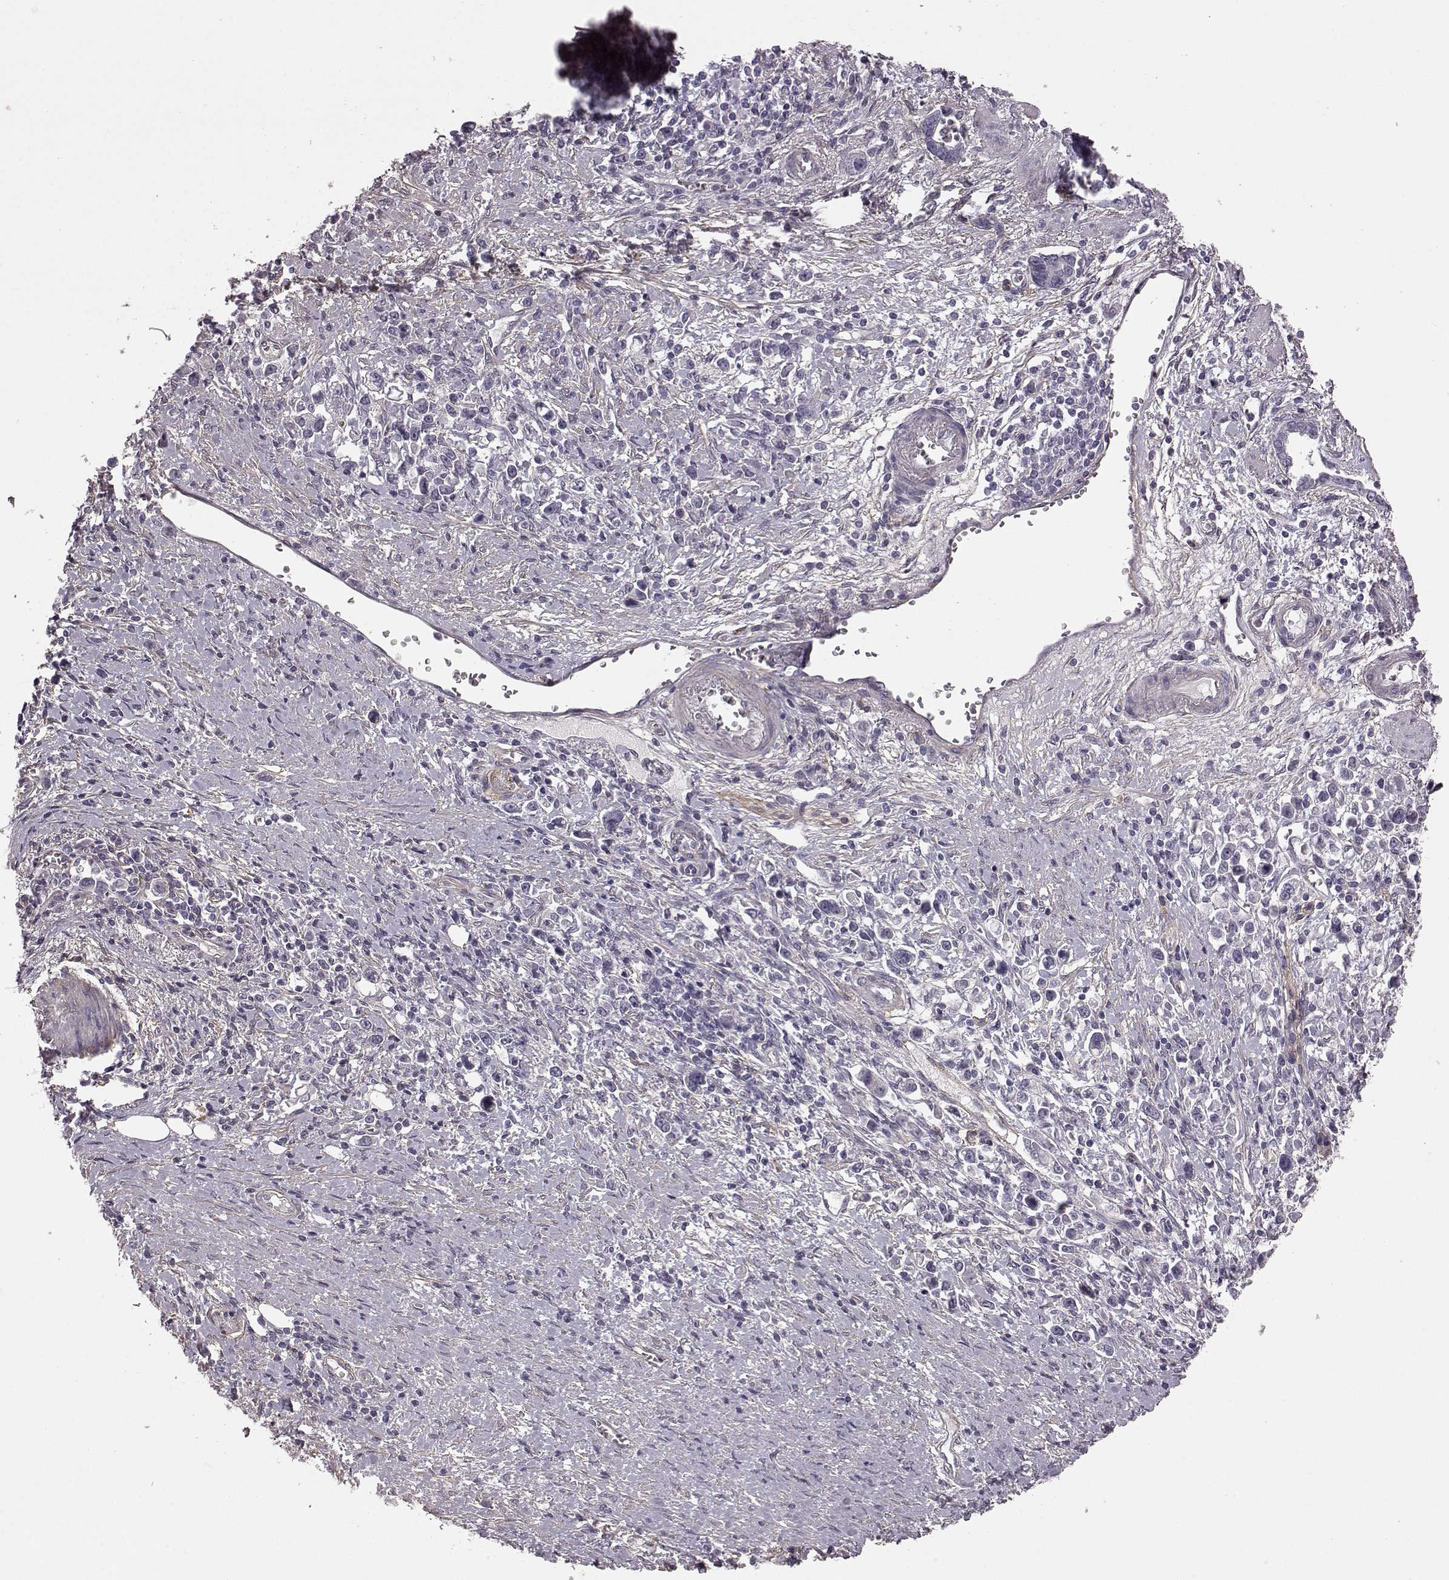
{"staining": {"intensity": "negative", "quantity": "none", "location": "none"}, "tissue": "stomach cancer", "cell_type": "Tumor cells", "image_type": "cancer", "snomed": [{"axis": "morphology", "description": "Adenocarcinoma, NOS"}, {"axis": "topography", "description": "Stomach"}], "caption": "The histopathology image shows no significant expression in tumor cells of stomach cancer. (DAB IHC visualized using brightfield microscopy, high magnification).", "gene": "GRK1", "patient": {"sex": "male", "age": 63}}